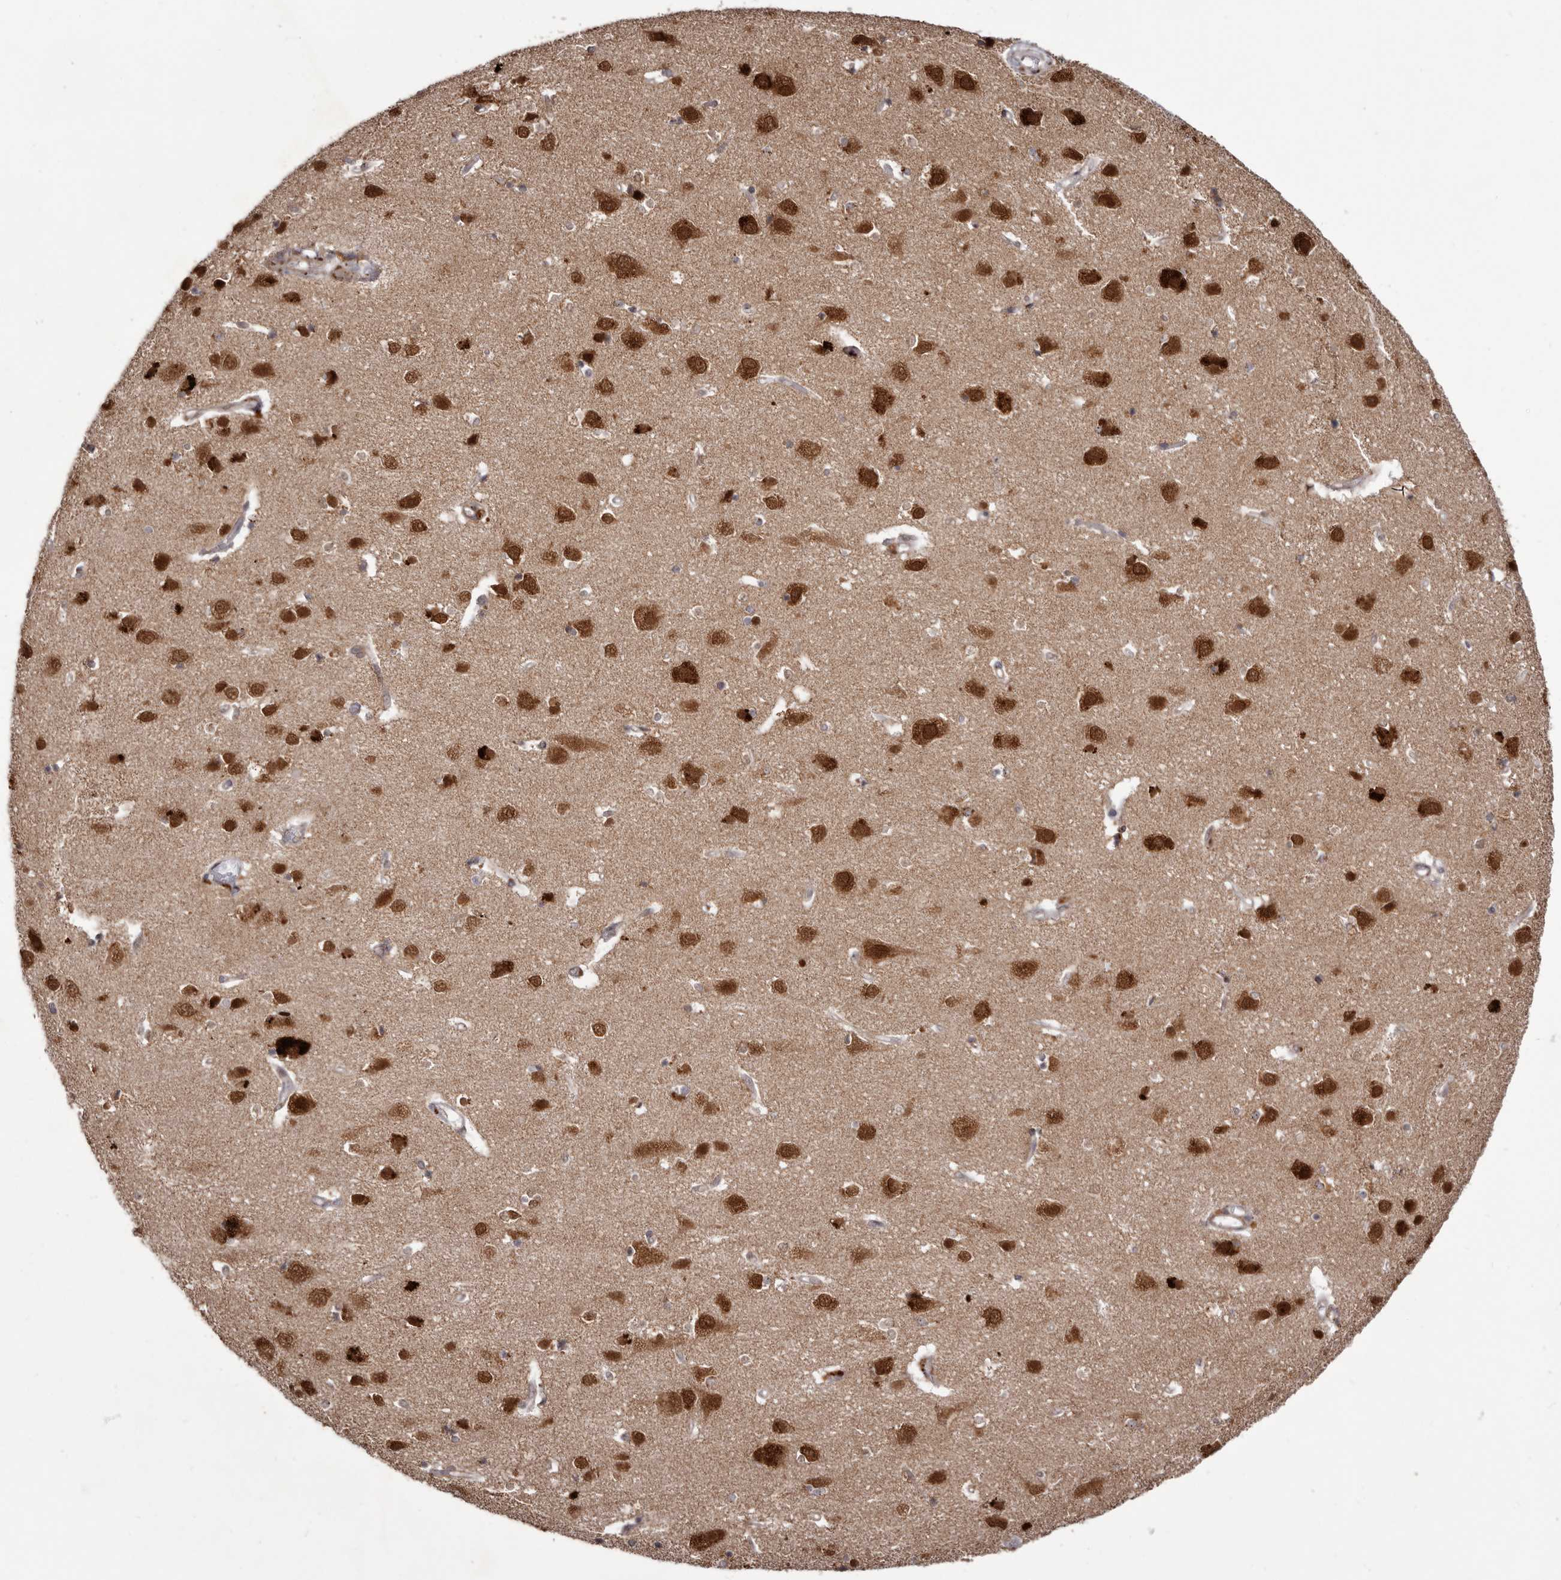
{"staining": {"intensity": "moderate", "quantity": "25%-75%", "location": "cytoplasmic/membranous"}, "tissue": "cerebral cortex", "cell_type": "Endothelial cells", "image_type": "normal", "snomed": [{"axis": "morphology", "description": "Normal tissue, NOS"}, {"axis": "topography", "description": "Cerebral cortex"}], "caption": "Endothelial cells reveal medium levels of moderate cytoplasmic/membranous expression in approximately 25%-75% of cells in unremarkable cerebral cortex.", "gene": "NUP43", "patient": {"sex": "male", "age": 54}}